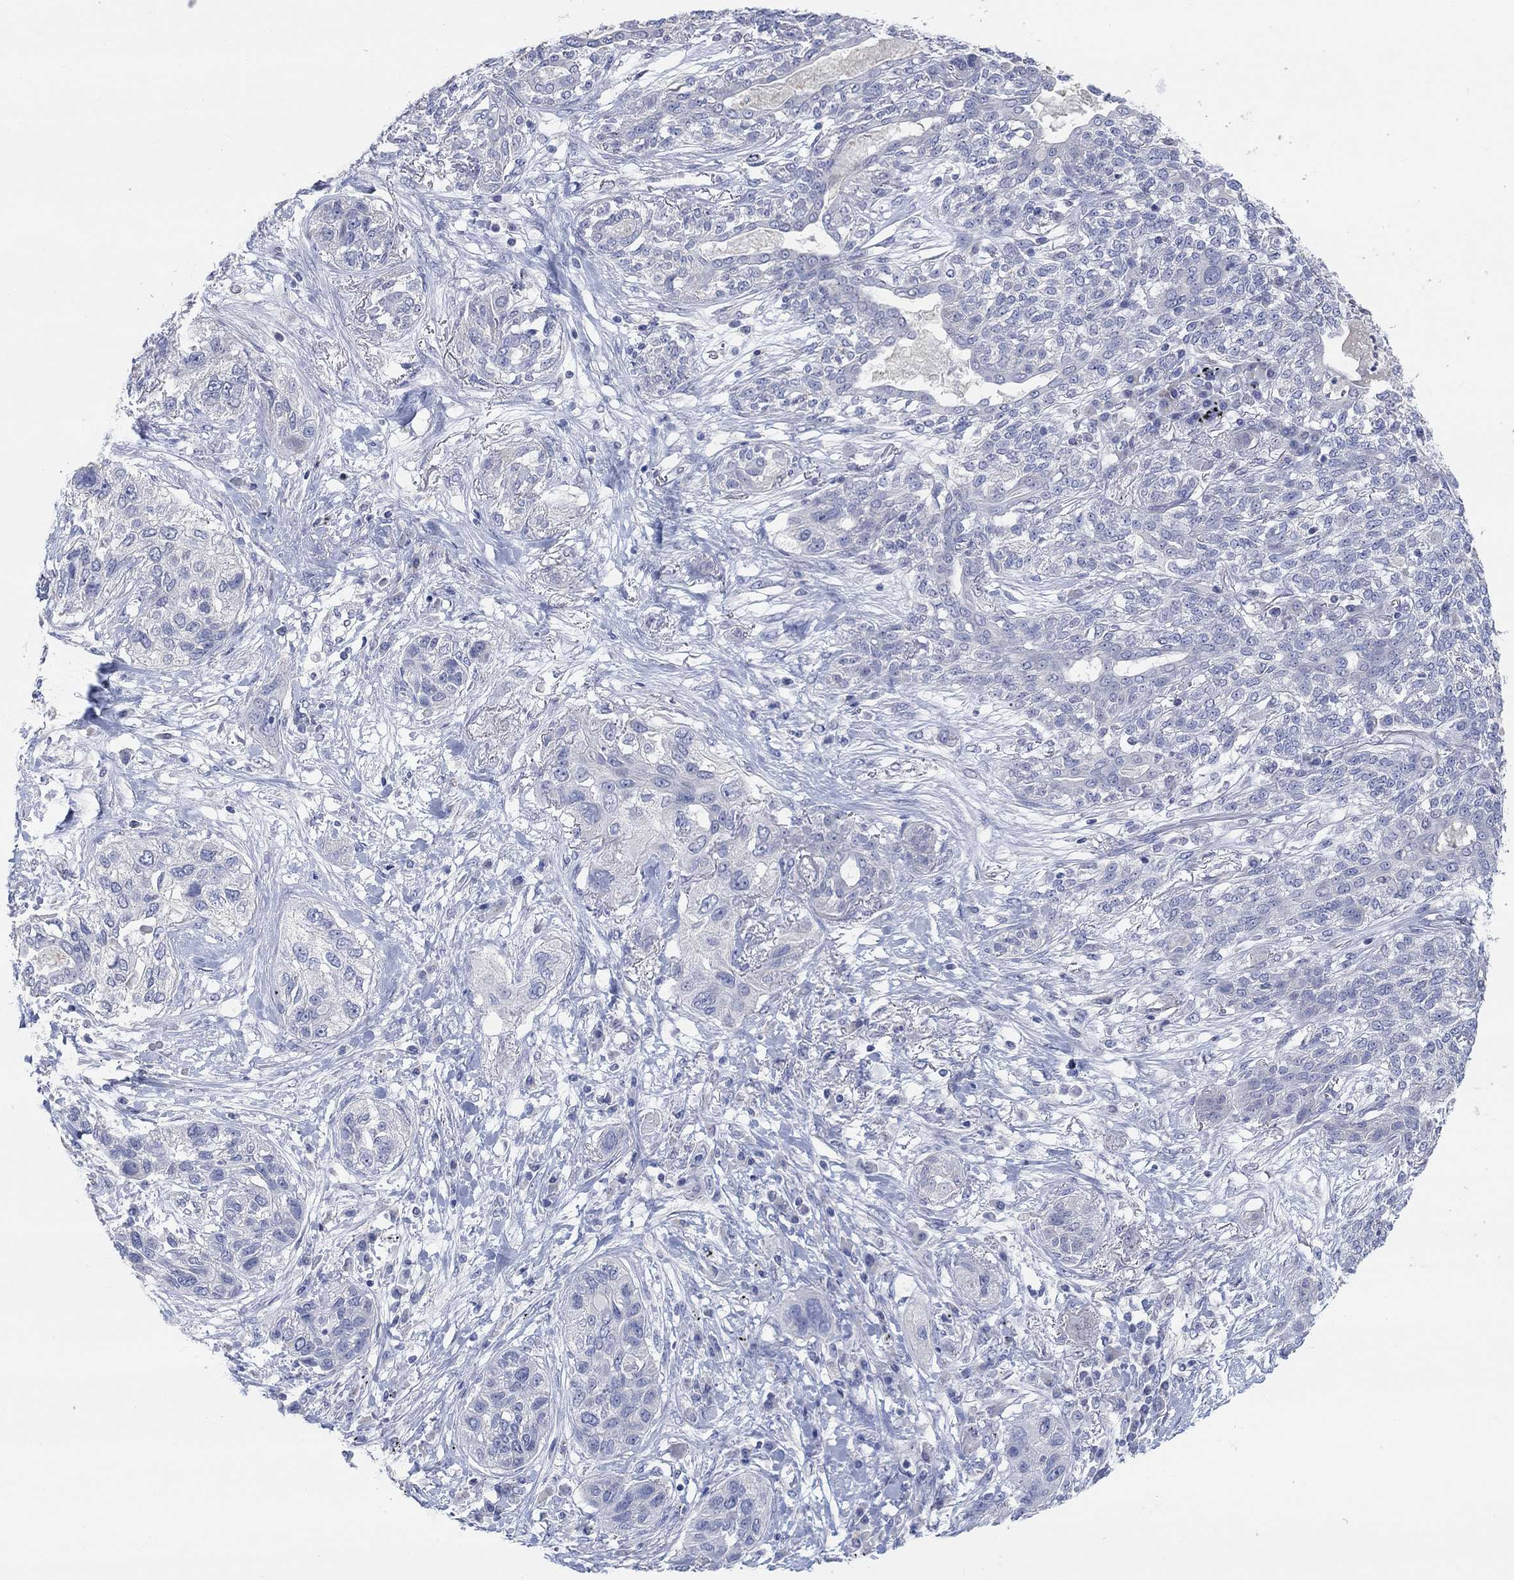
{"staining": {"intensity": "negative", "quantity": "none", "location": "none"}, "tissue": "lung cancer", "cell_type": "Tumor cells", "image_type": "cancer", "snomed": [{"axis": "morphology", "description": "Squamous cell carcinoma, NOS"}, {"axis": "topography", "description": "Lung"}], "caption": "Lung cancer (squamous cell carcinoma) was stained to show a protein in brown. There is no significant staining in tumor cells.", "gene": "NLRP14", "patient": {"sex": "female", "age": 70}}